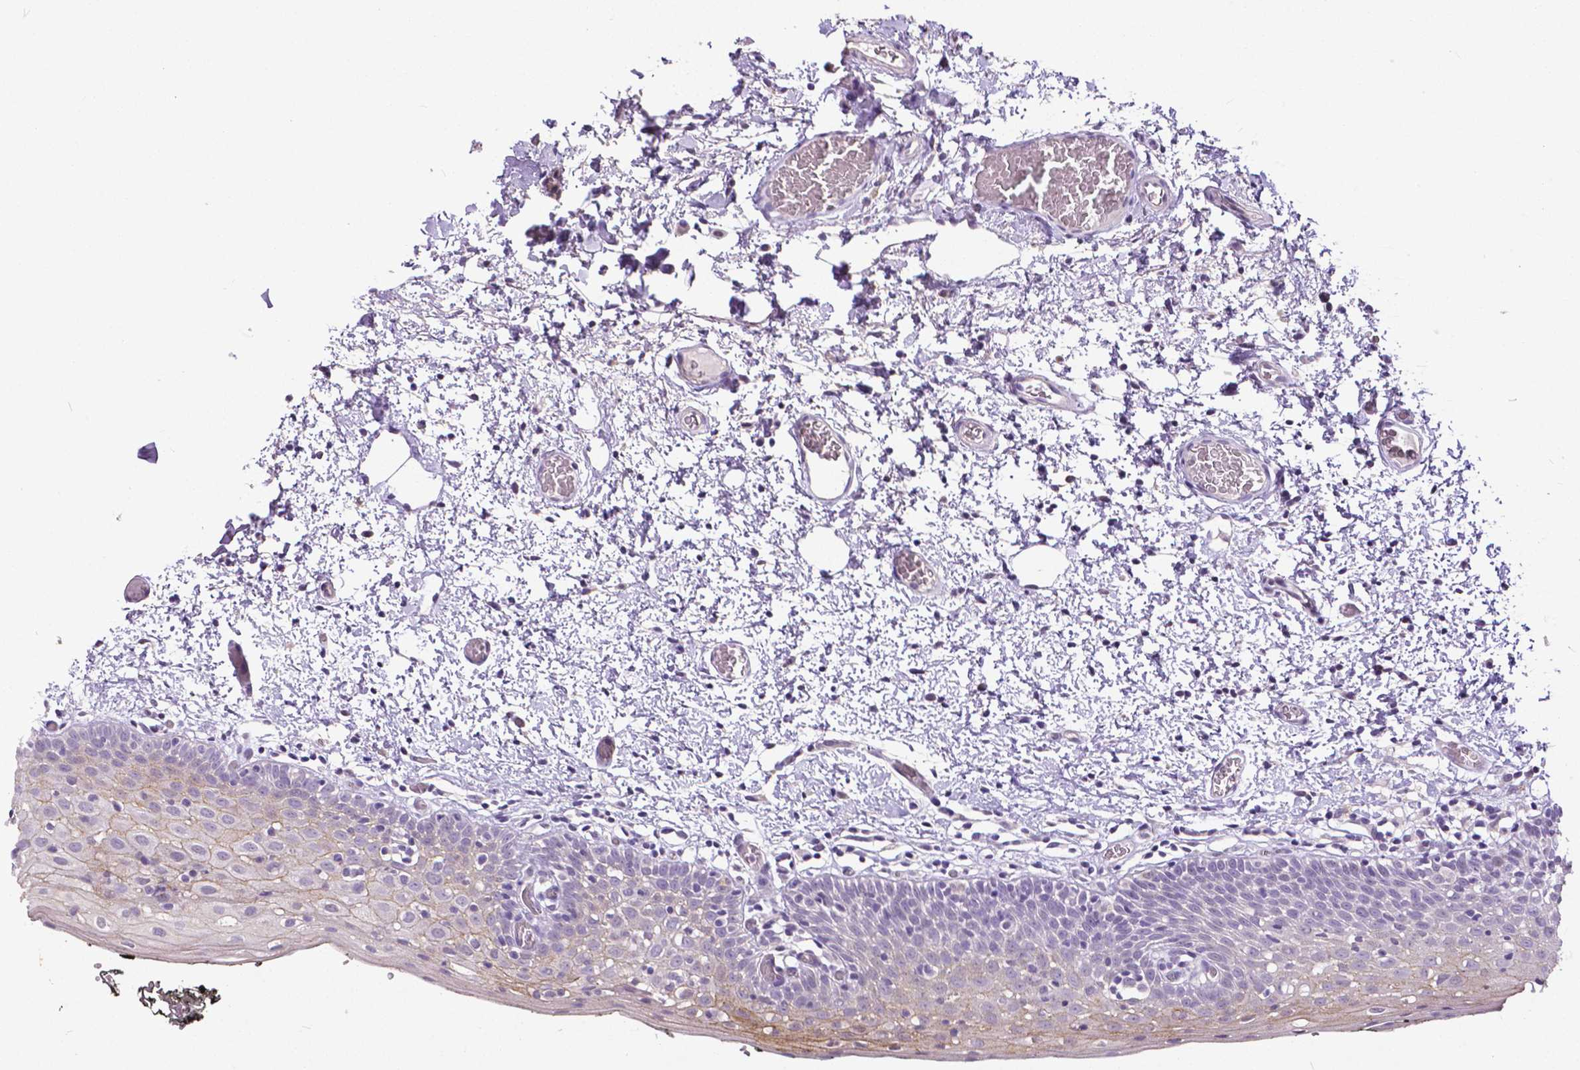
{"staining": {"intensity": "moderate", "quantity": "<25%", "location": "cytoplasmic/membranous"}, "tissue": "oral mucosa", "cell_type": "Squamous epithelial cells", "image_type": "normal", "snomed": [{"axis": "morphology", "description": "Normal tissue, NOS"}, {"axis": "morphology", "description": "Squamous cell carcinoma, NOS"}, {"axis": "topography", "description": "Oral tissue"}, {"axis": "topography", "description": "Head-Neck"}], "caption": "Oral mucosa stained with a brown dye exhibits moderate cytoplasmic/membranous positive positivity in approximately <25% of squamous epithelial cells.", "gene": "OCLN", "patient": {"sex": "male", "age": 69}}